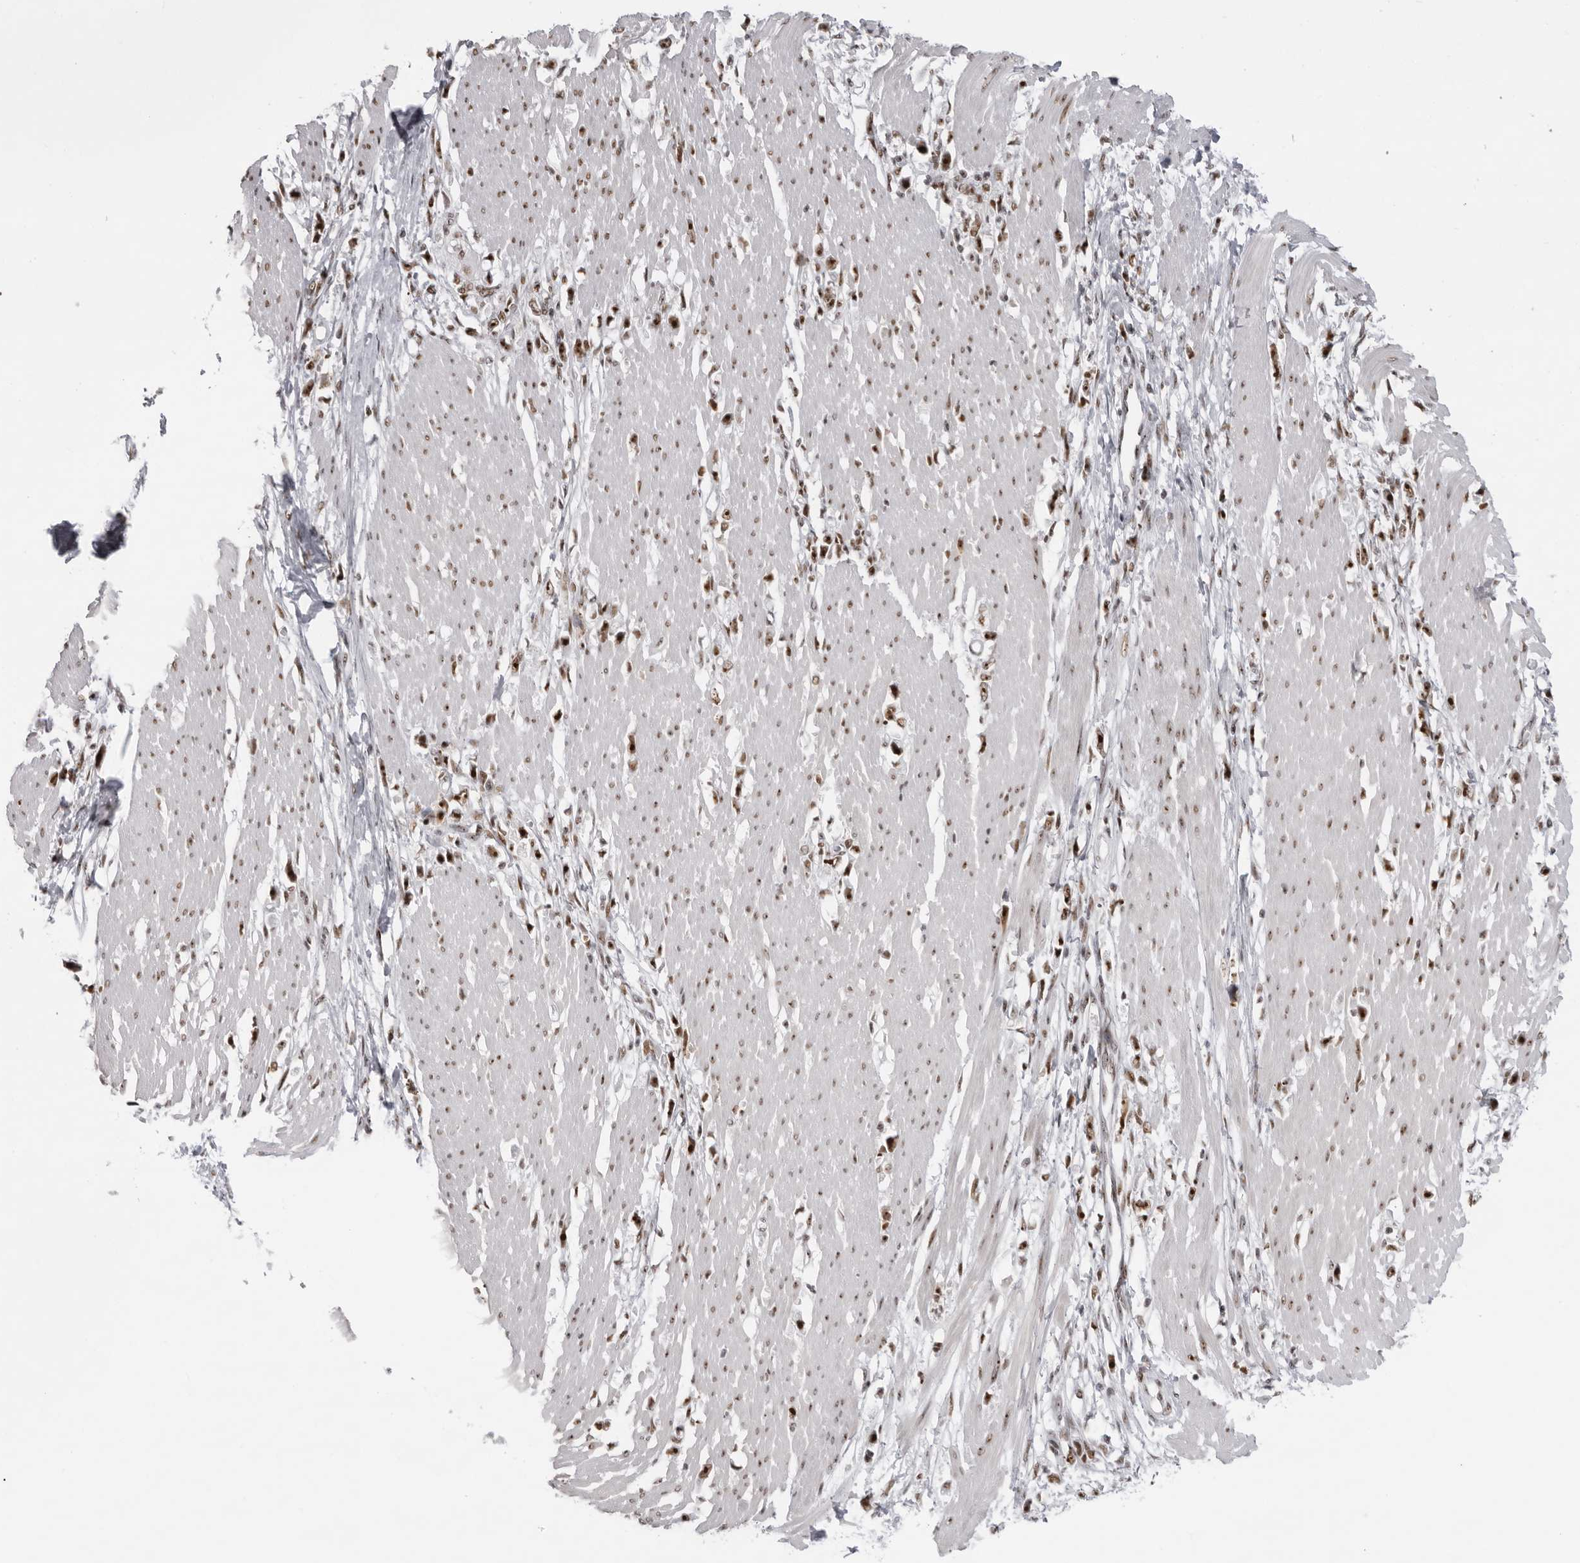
{"staining": {"intensity": "strong", "quantity": ">75%", "location": "nuclear"}, "tissue": "stomach cancer", "cell_type": "Tumor cells", "image_type": "cancer", "snomed": [{"axis": "morphology", "description": "Adenocarcinoma, NOS"}, {"axis": "topography", "description": "Stomach"}], "caption": "Brown immunohistochemical staining in human stomach cancer (adenocarcinoma) exhibits strong nuclear staining in approximately >75% of tumor cells. (Stains: DAB in brown, nuclei in blue, Microscopy: brightfield microscopy at high magnification).", "gene": "DHX9", "patient": {"sex": "female", "age": 59}}